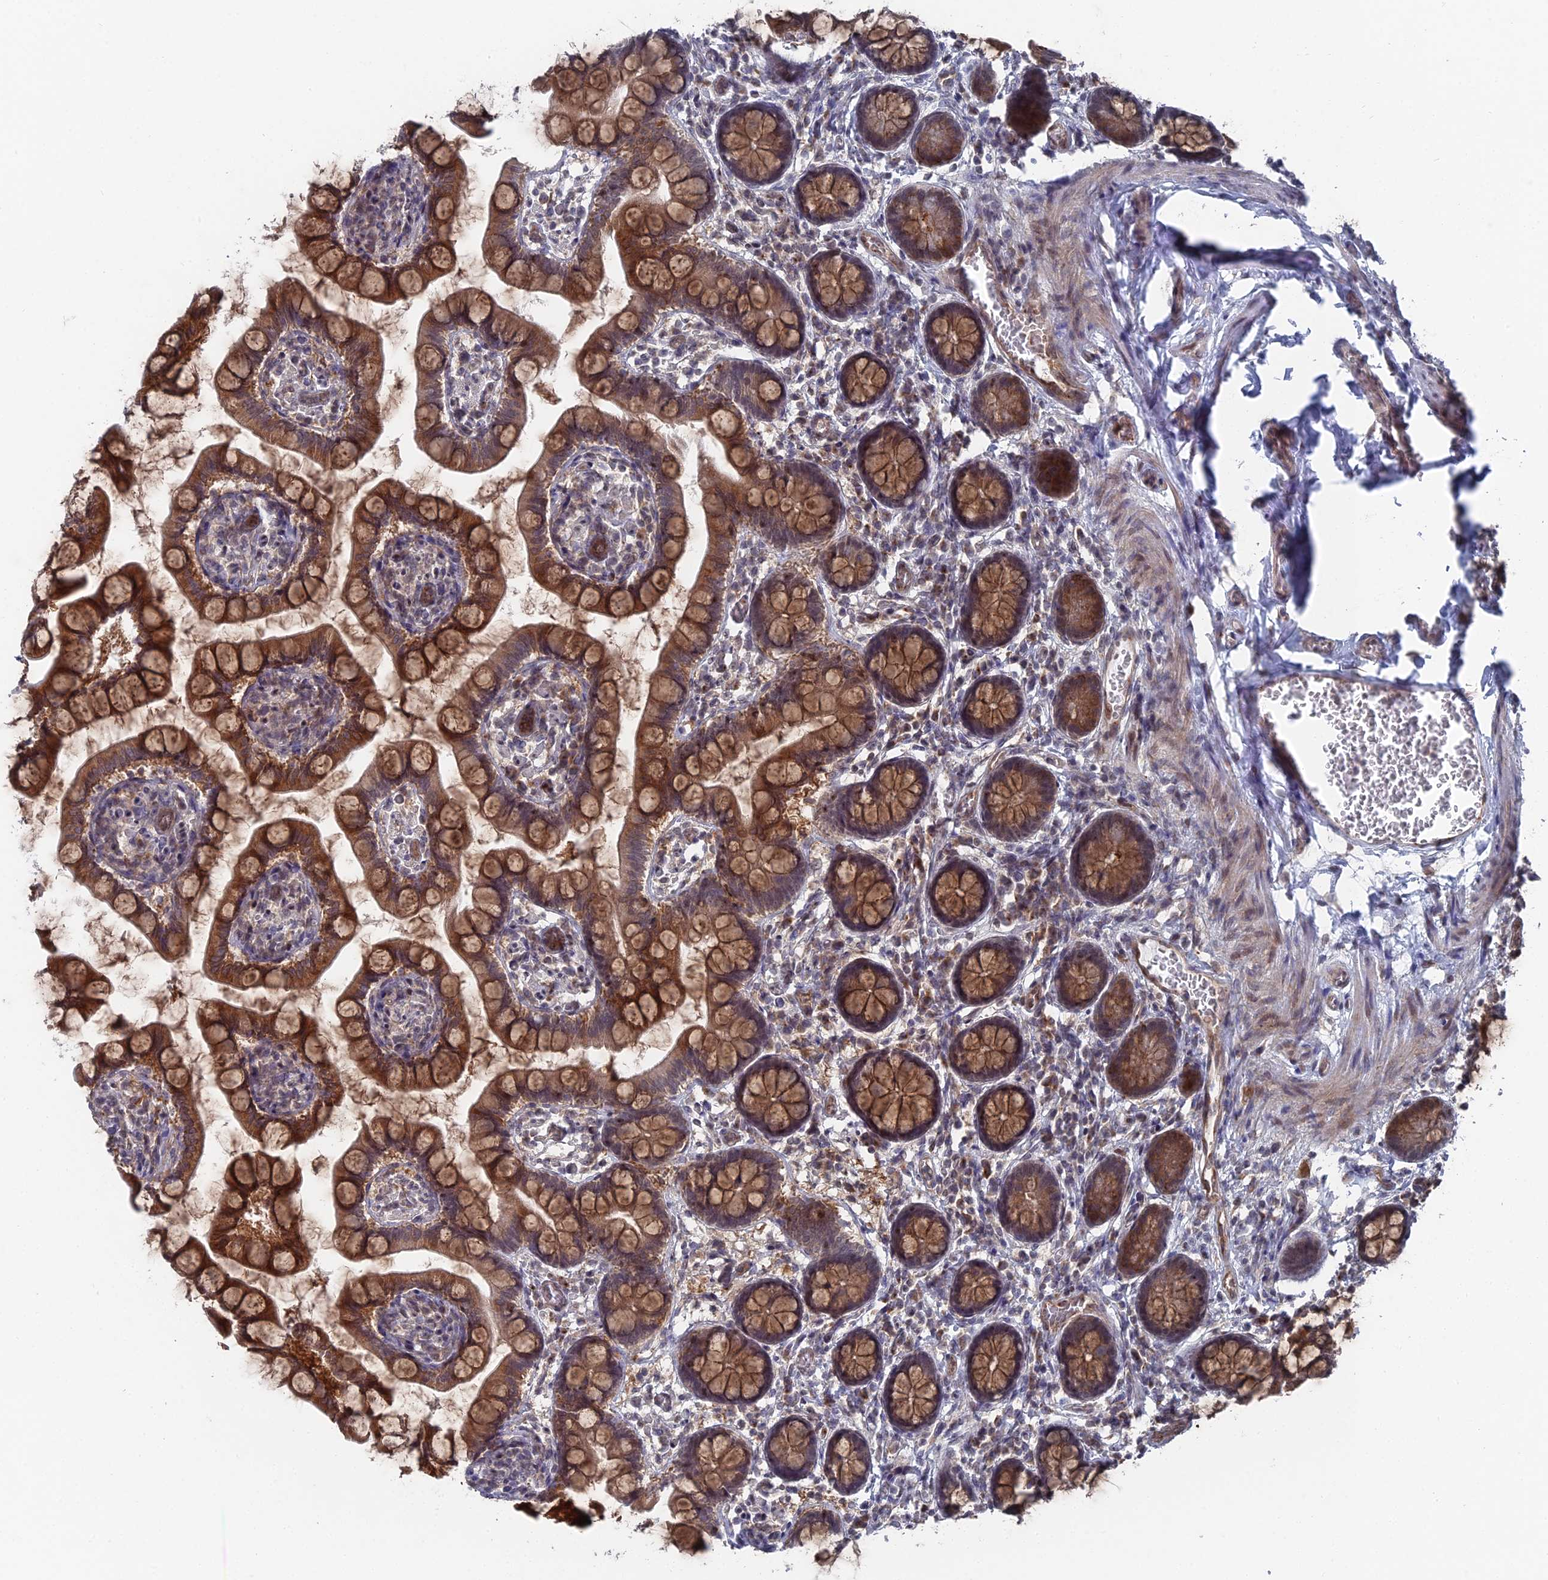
{"staining": {"intensity": "strong", "quantity": ">75%", "location": "cytoplasmic/membranous"}, "tissue": "small intestine", "cell_type": "Glandular cells", "image_type": "normal", "snomed": [{"axis": "morphology", "description": "Normal tissue, NOS"}, {"axis": "topography", "description": "Small intestine"}], "caption": "A photomicrograph of small intestine stained for a protein shows strong cytoplasmic/membranous brown staining in glandular cells.", "gene": "FHIP2A", "patient": {"sex": "male", "age": 52}}